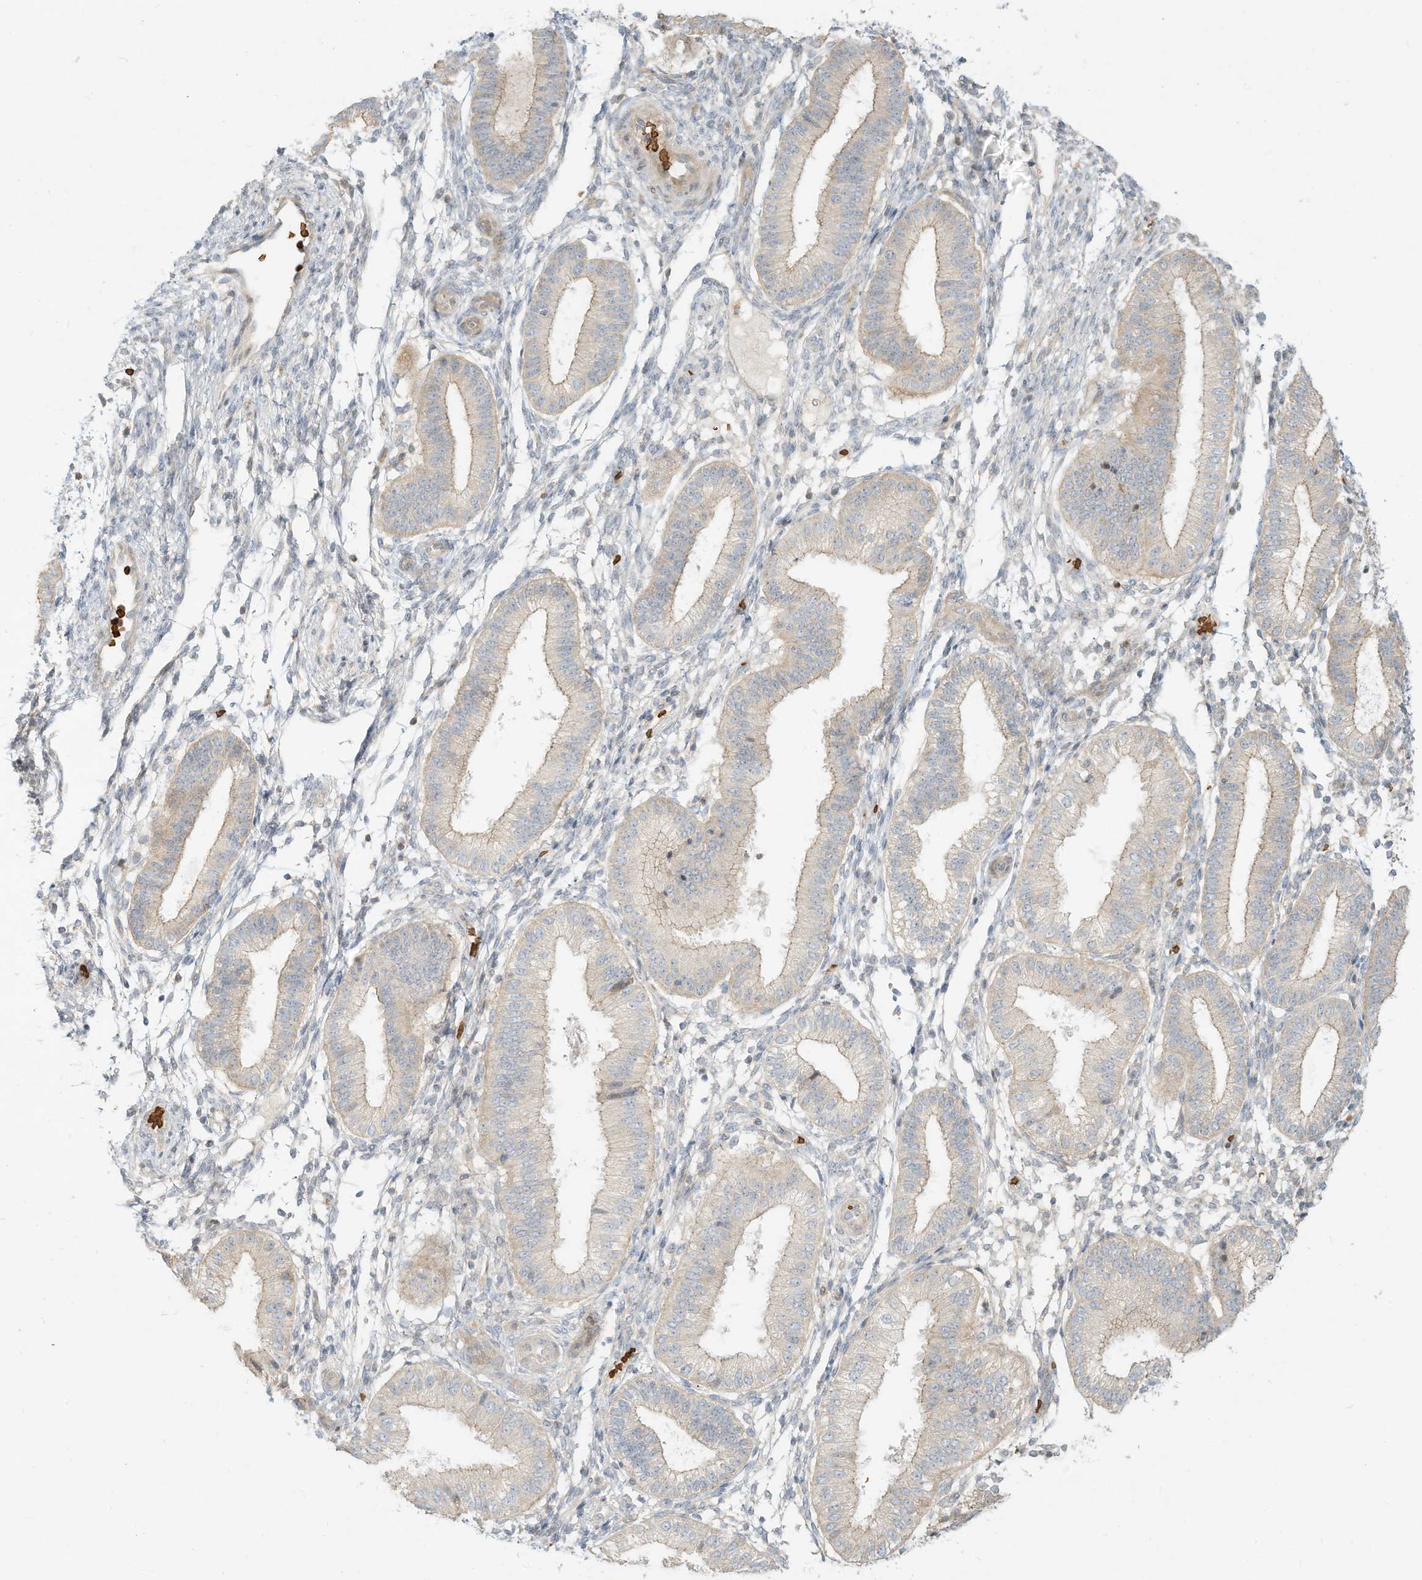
{"staining": {"intensity": "negative", "quantity": "none", "location": "none"}, "tissue": "endometrium", "cell_type": "Cells in endometrial stroma", "image_type": "normal", "snomed": [{"axis": "morphology", "description": "Normal tissue, NOS"}, {"axis": "topography", "description": "Endometrium"}], "caption": "Immunohistochemical staining of unremarkable human endometrium exhibits no significant expression in cells in endometrial stroma.", "gene": "OFD1", "patient": {"sex": "female", "age": 39}}